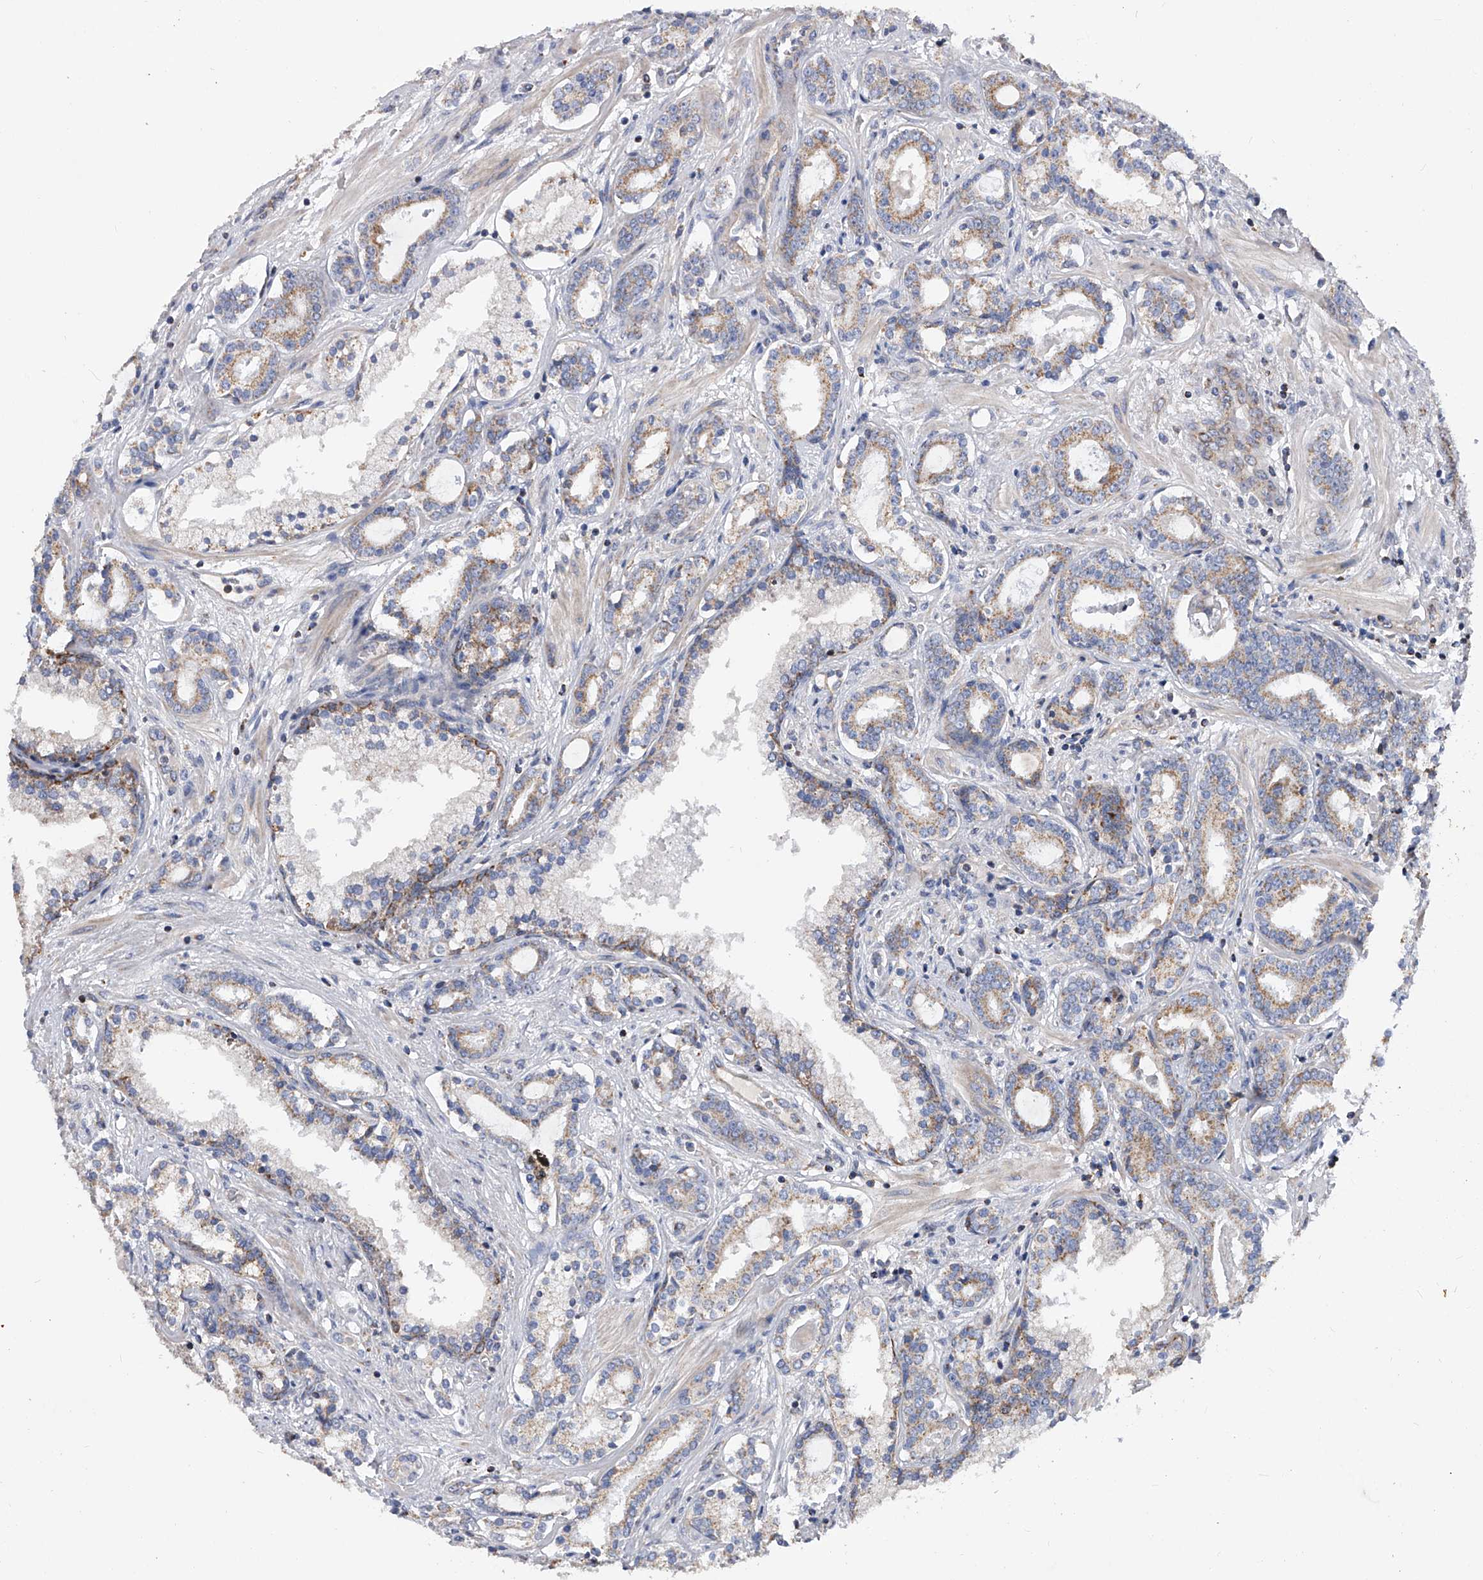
{"staining": {"intensity": "weak", "quantity": ">75%", "location": "cytoplasmic/membranous"}, "tissue": "prostate cancer", "cell_type": "Tumor cells", "image_type": "cancer", "snomed": [{"axis": "morphology", "description": "Adenocarcinoma, High grade"}, {"axis": "topography", "description": "Prostate"}], "caption": "There is low levels of weak cytoplasmic/membranous staining in tumor cells of adenocarcinoma (high-grade) (prostate), as demonstrated by immunohistochemical staining (brown color).", "gene": "PDSS2", "patient": {"sex": "male", "age": 58}}